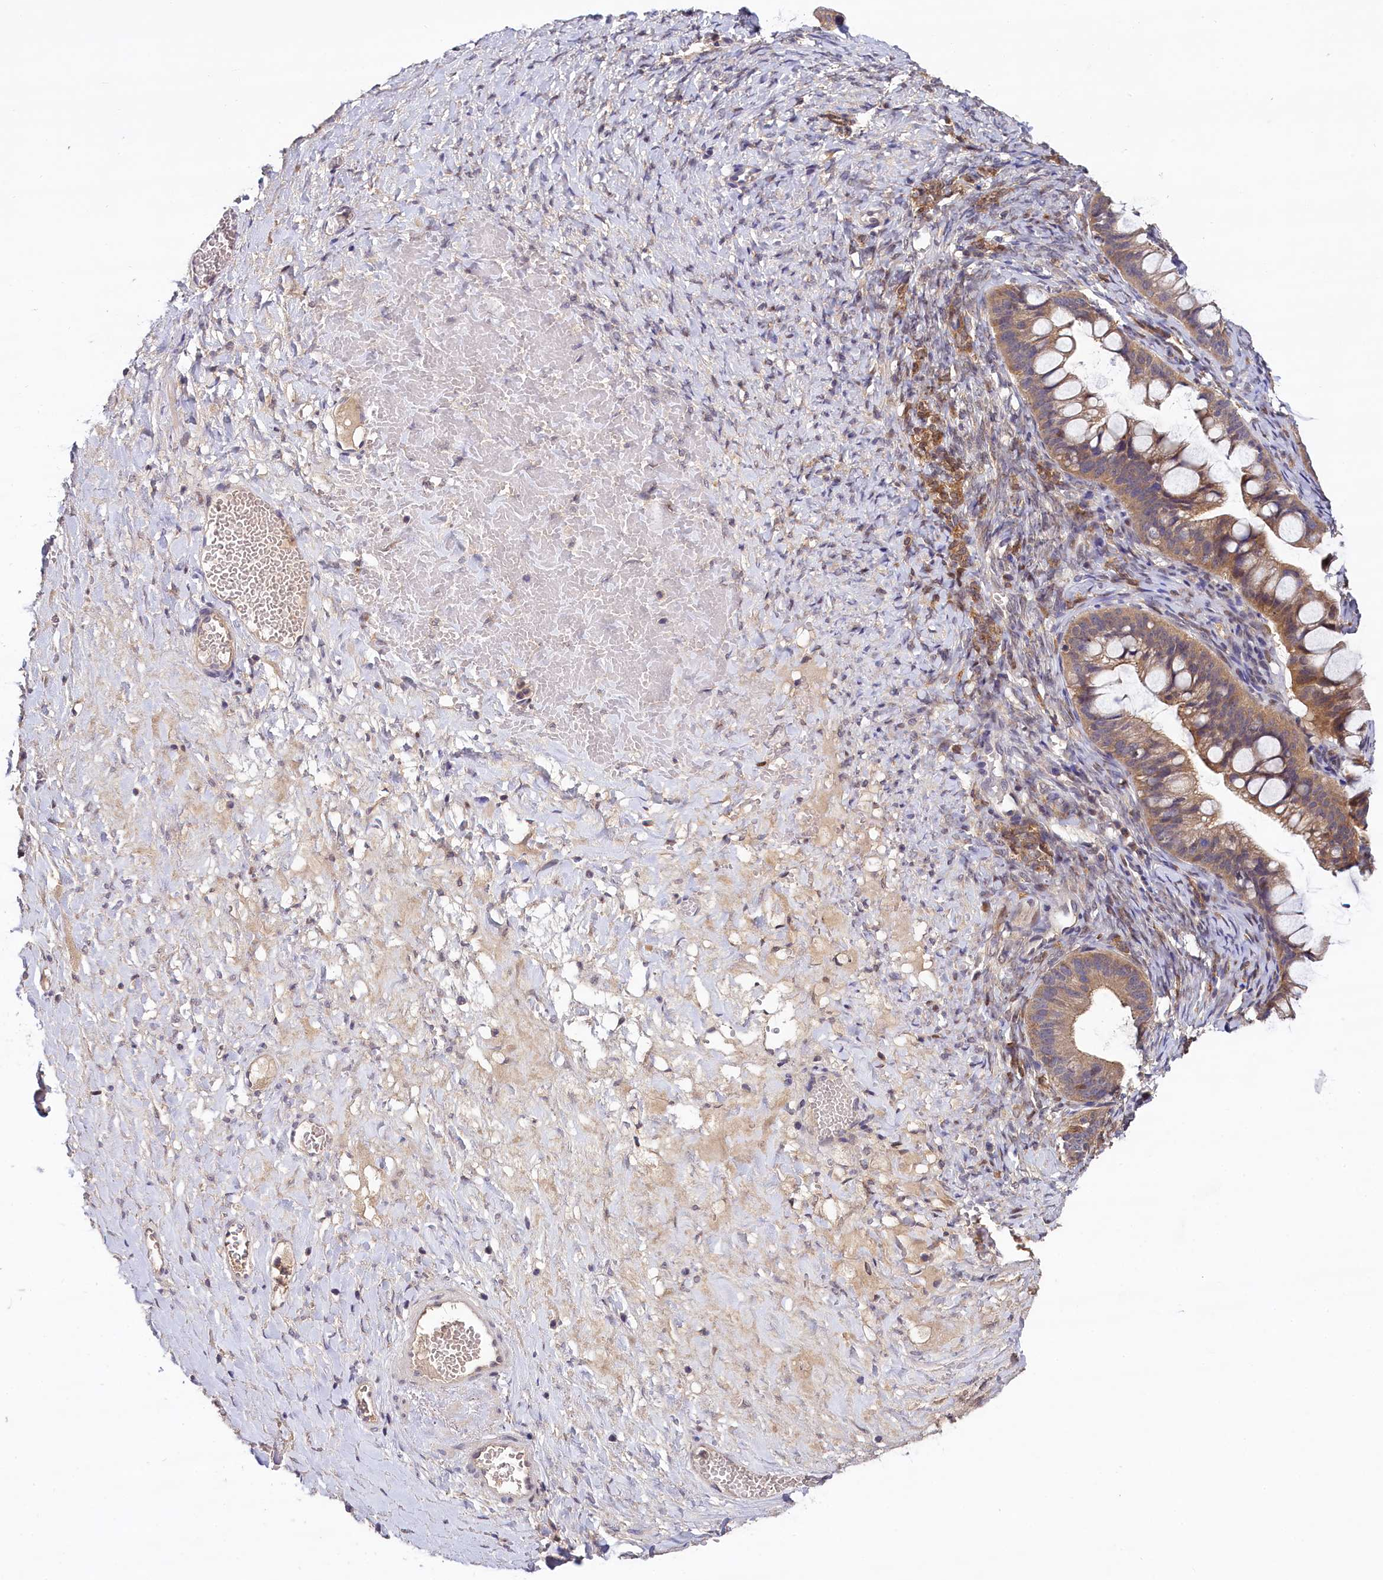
{"staining": {"intensity": "moderate", "quantity": ">75%", "location": "cytoplasmic/membranous"}, "tissue": "ovarian cancer", "cell_type": "Tumor cells", "image_type": "cancer", "snomed": [{"axis": "morphology", "description": "Cystadenocarcinoma, mucinous, NOS"}, {"axis": "topography", "description": "Ovary"}], "caption": "IHC (DAB) staining of human ovarian mucinous cystadenocarcinoma reveals moderate cytoplasmic/membranous protein positivity in approximately >75% of tumor cells. (Stains: DAB (3,3'-diaminobenzidine) in brown, nuclei in blue, Microscopy: brightfield microscopy at high magnification).", "gene": "TMEM39A", "patient": {"sex": "female", "age": 73}}